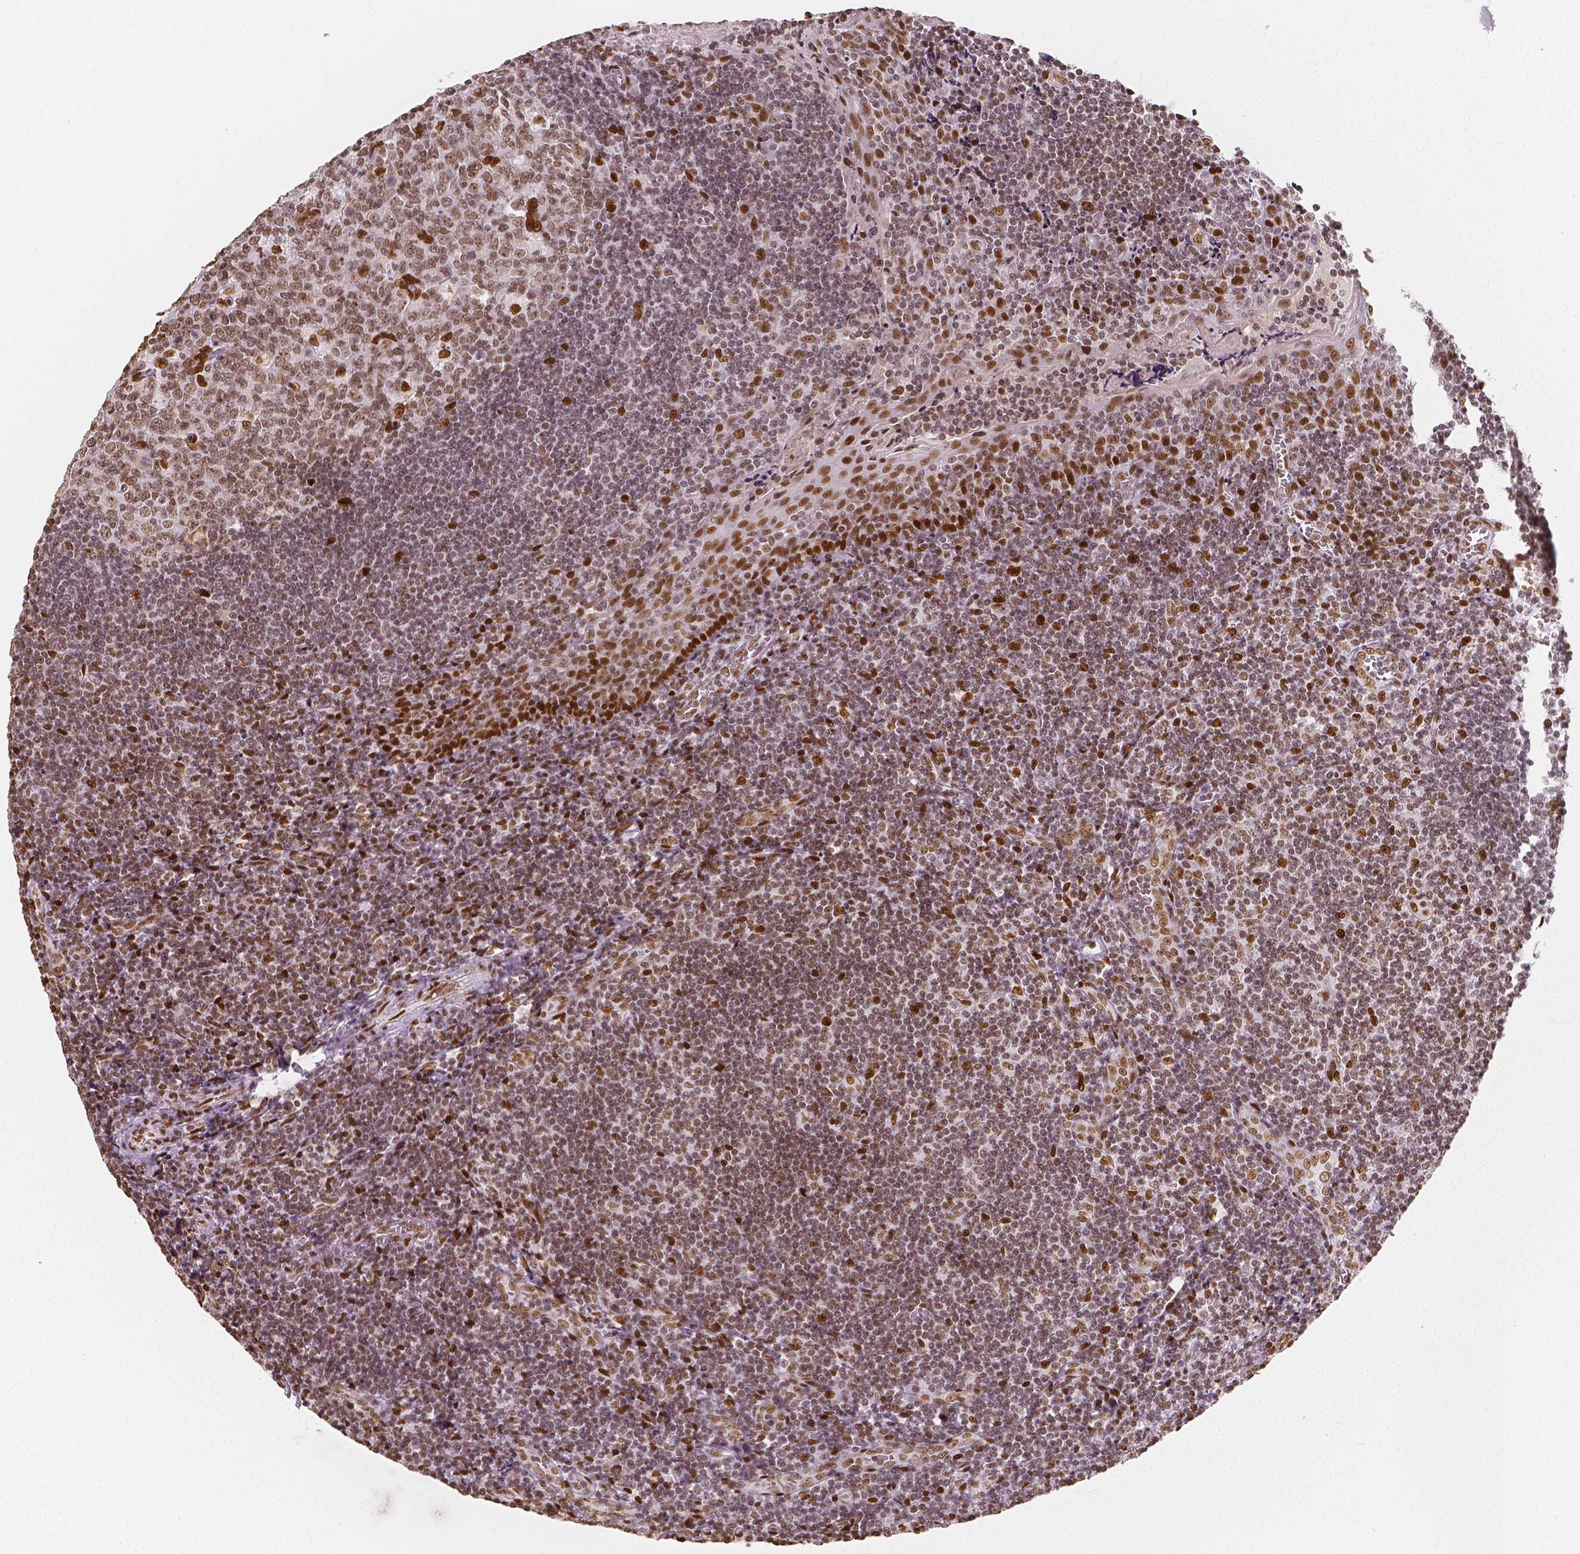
{"staining": {"intensity": "moderate", "quantity": ">75%", "location": "nuclear"}, "tissue": "tonsil", "cell_type": "Germinal center cells", "image_type": "normal", "snomed": [{"axis": "morphology", "description": "Normal tissue, NOS"}, {"axis": "morphology", "description": "Inflammation, NOS"}, {"axis": "topography", "description": "Tonsil"}], "caption": "Tonsil stained for a protein displays moderate nuclear positivity in germinal center cells. (IHC, brightfield microscopy, high magnification).", "gene": "NUCKS1", "patient": {"sex": "female", "age": 31}}